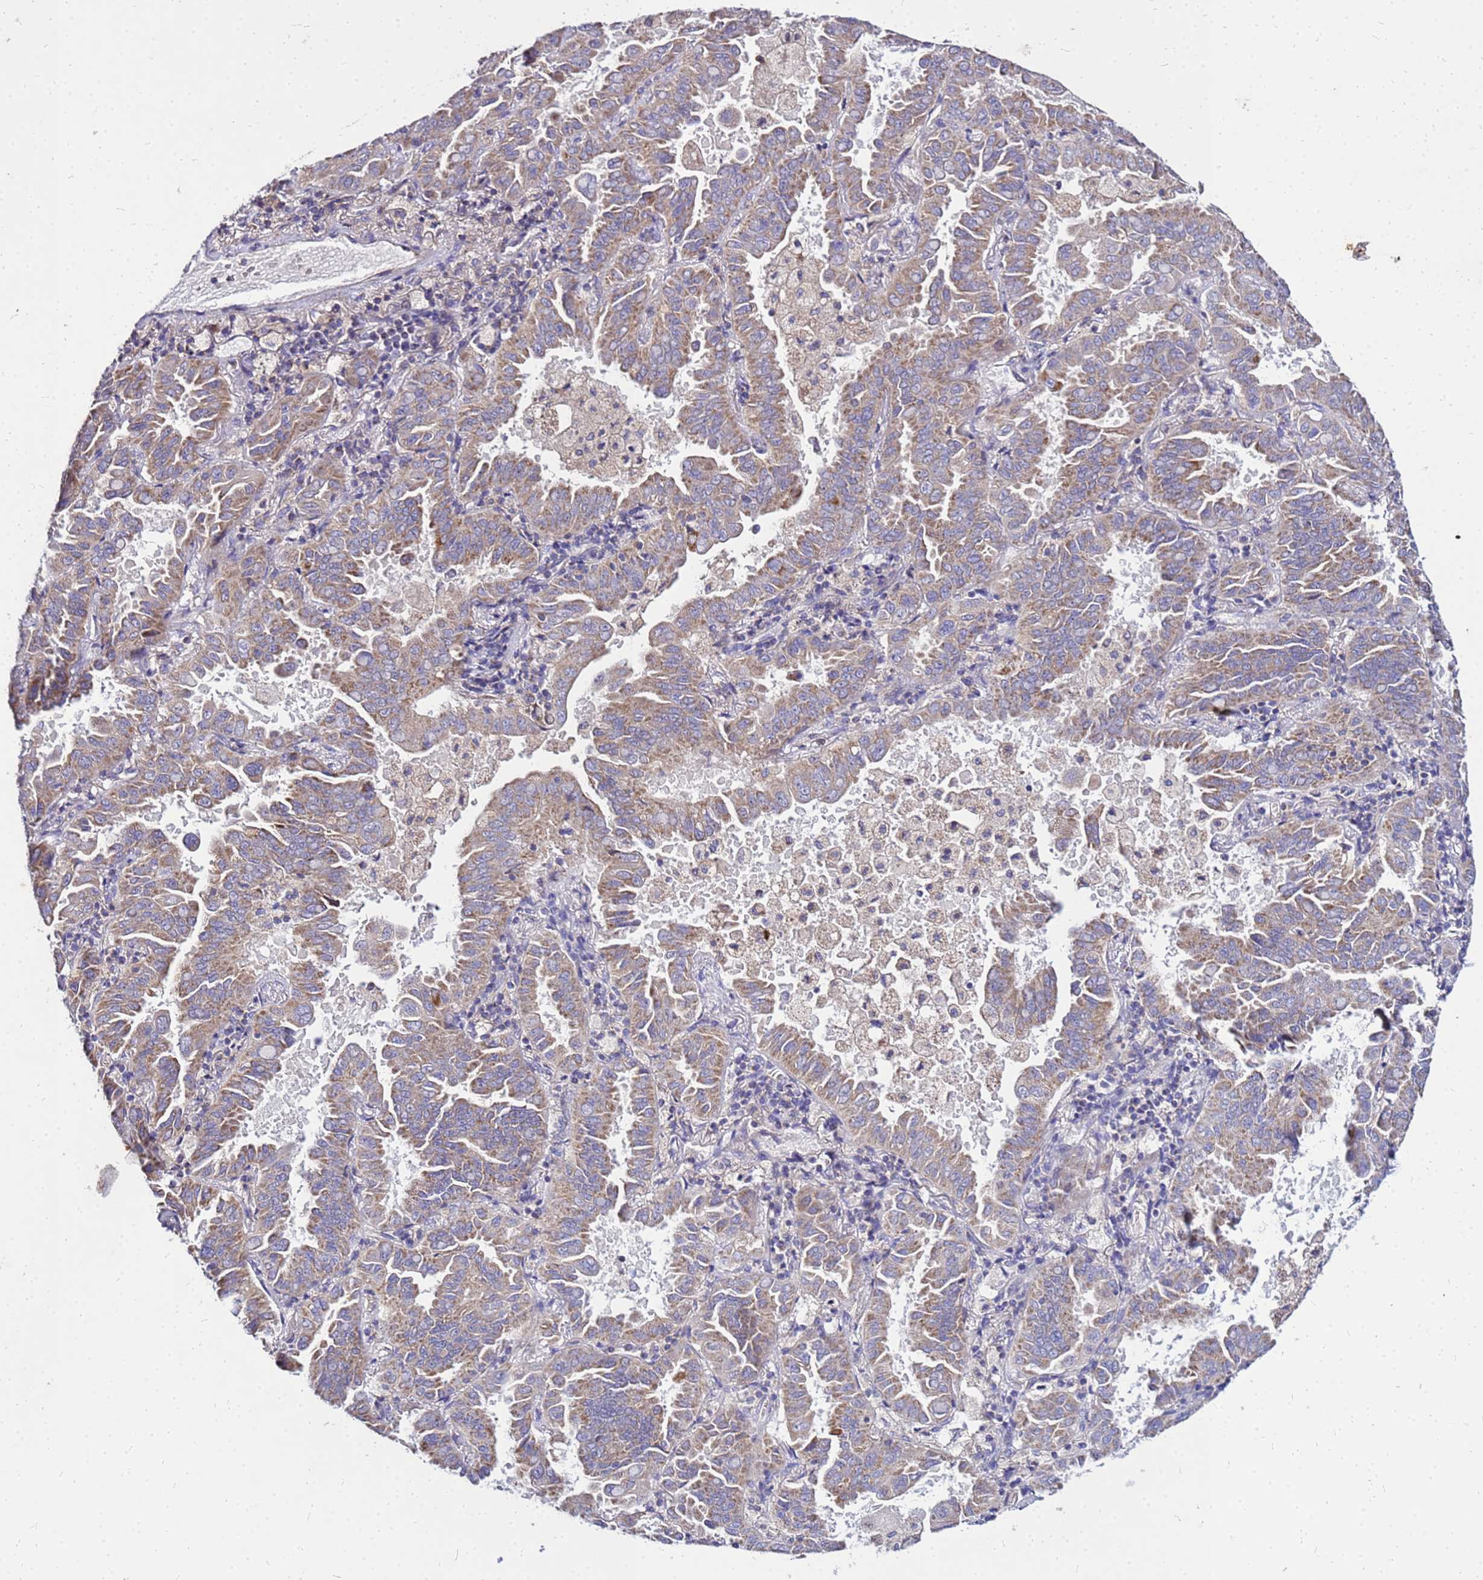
{"staining": {"intensity": "moderate", "quantity": "25%-75%", "location": "cytoplasmic/membranous"}, "tissue": "lung cancer", "cell_type": "Tumor cells", "image_type": "cancer", "snomed": [{"axis": "morphology", "description": "Adenocarcinoma, NOS"}, {"axis": "topography", "description": "Lung"}], "caption": "Immunohistochemistry (DAB (3,3'-diaminobenzidine)) staining of human lung adenocarcinoma exhibits moderate cytoplasmic/membranous protein expression in approximately 25%-75% of tumor cells.", "gene": "COX14", "patient": {"sex": "male", "age": 64}}